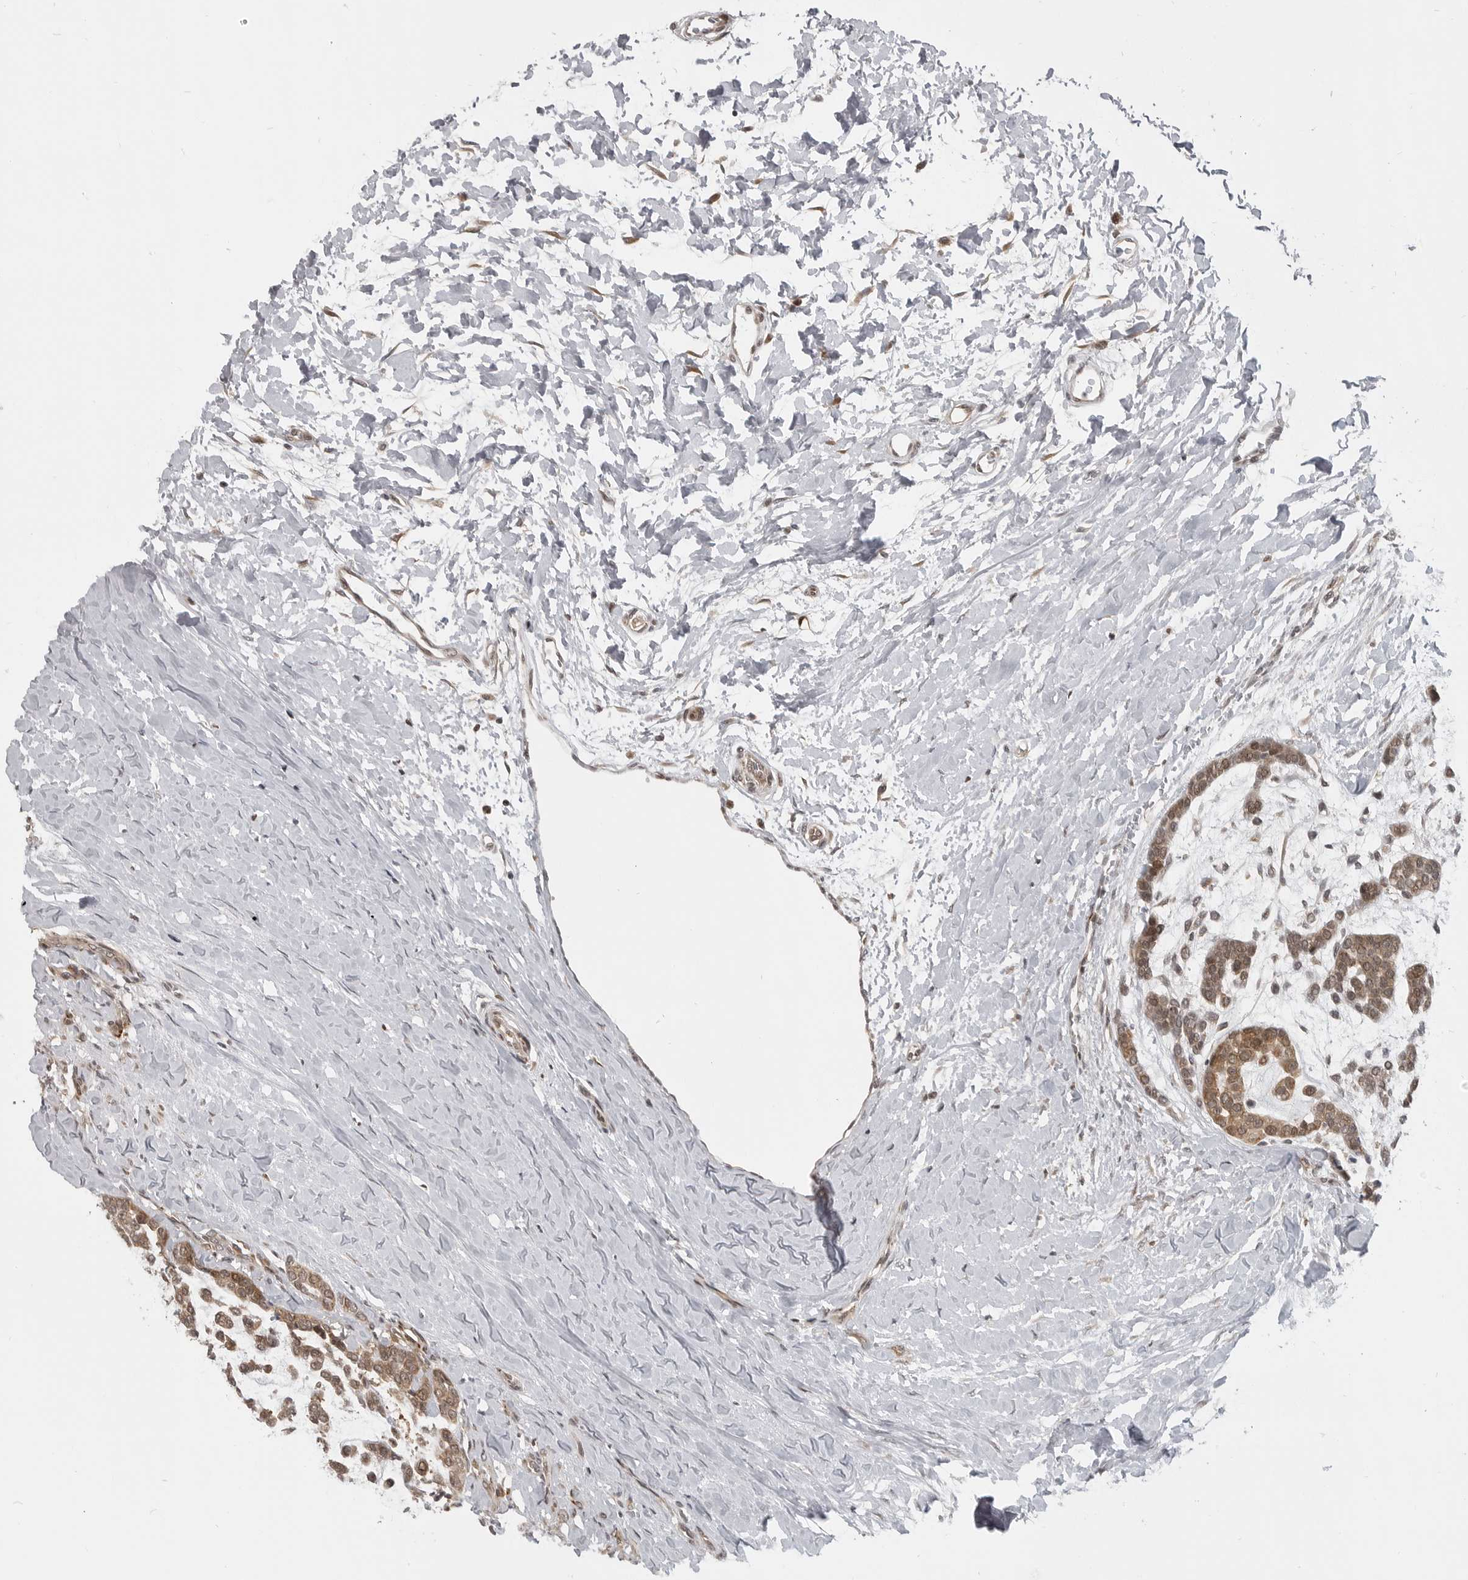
{"staining": {"intensity": "moderate", "quantity": ">75%", "location": "cytoplasmic/membranous,nuclear"}, "tissue": "head and neck cancer", "cell_type": "Tumor cells", "image_type": "cancer", "snomed": [{"axis": "morphology", "description": "Adenocarcinoma, NOS"}, {"axis": "morphology", "description": "Adenoma, NOS"}, {"axis": "topography", "description": "Head-Neck"}], "caption": "Moderate cytoplasmic/membranous and nuclear protein staining is seen in about >75% of tumor cells in head and neck adenoma.", "gene": "CEP295NL", "patient": {"sex": "female", "age": 55}}